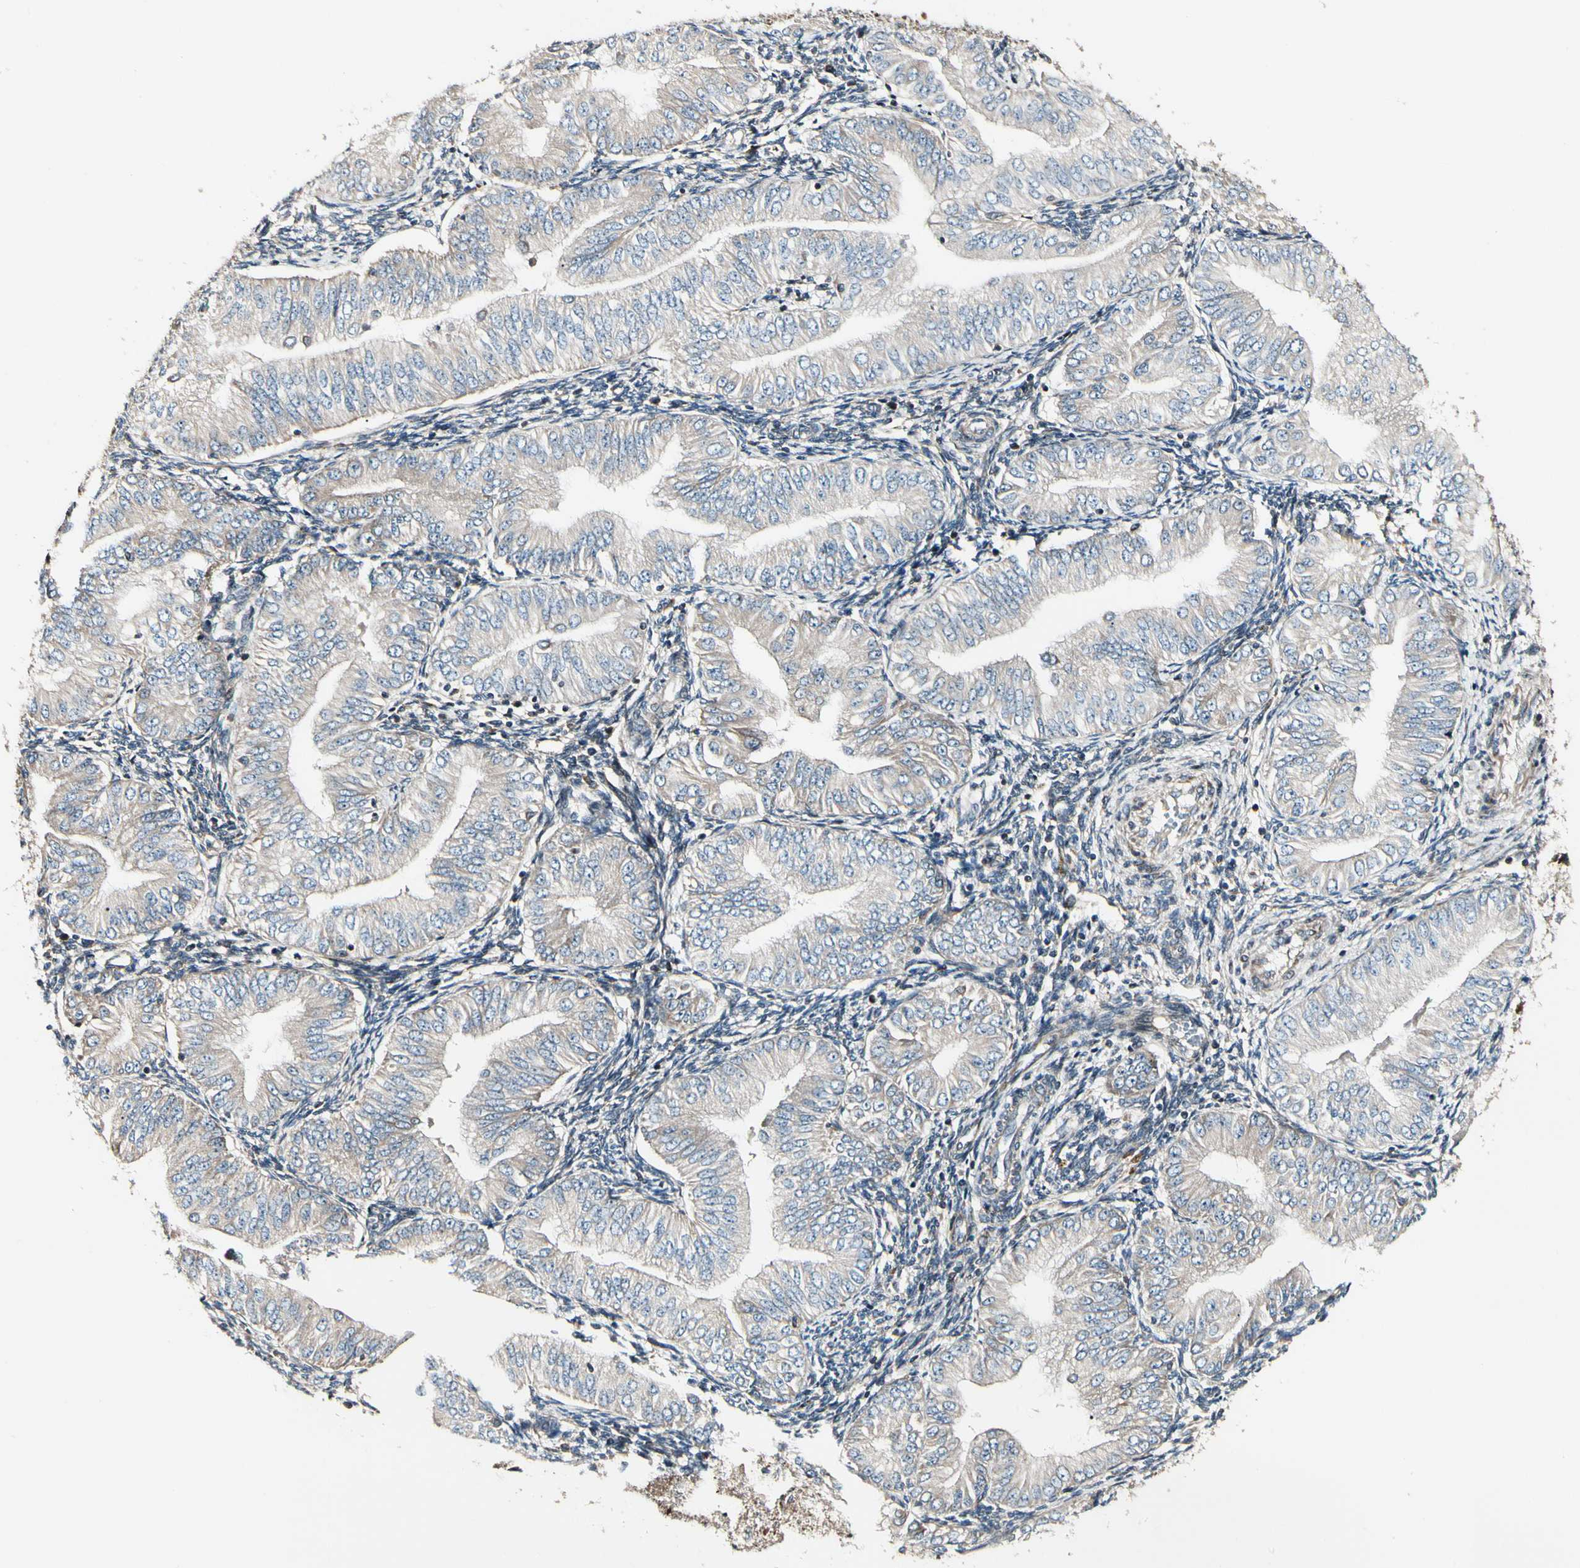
{"staining": {"intensity": "weak", "quantity": ">75%", "location": "cytoplasmic/membranous"}, "tissue": "endometrial cancer", "cell_type": "Tumor cells", "image_type": "cancer", "snomed": [{"axis": "morphology", "description": "Normal tissue, NOS"}, {"axis": "morphology", "description": "Adenocarcinoma, NOS"}, {"axis": "topography", "description": "Endometrium"}], "caption": "Weak cytoplasmic/membranous staining for a protein is seen in about >75% of tumor cells of endometrial adenocarcinoma using IHC.", "gene": "MRPL9", "patient": {"sex": "female", "age": 53}}